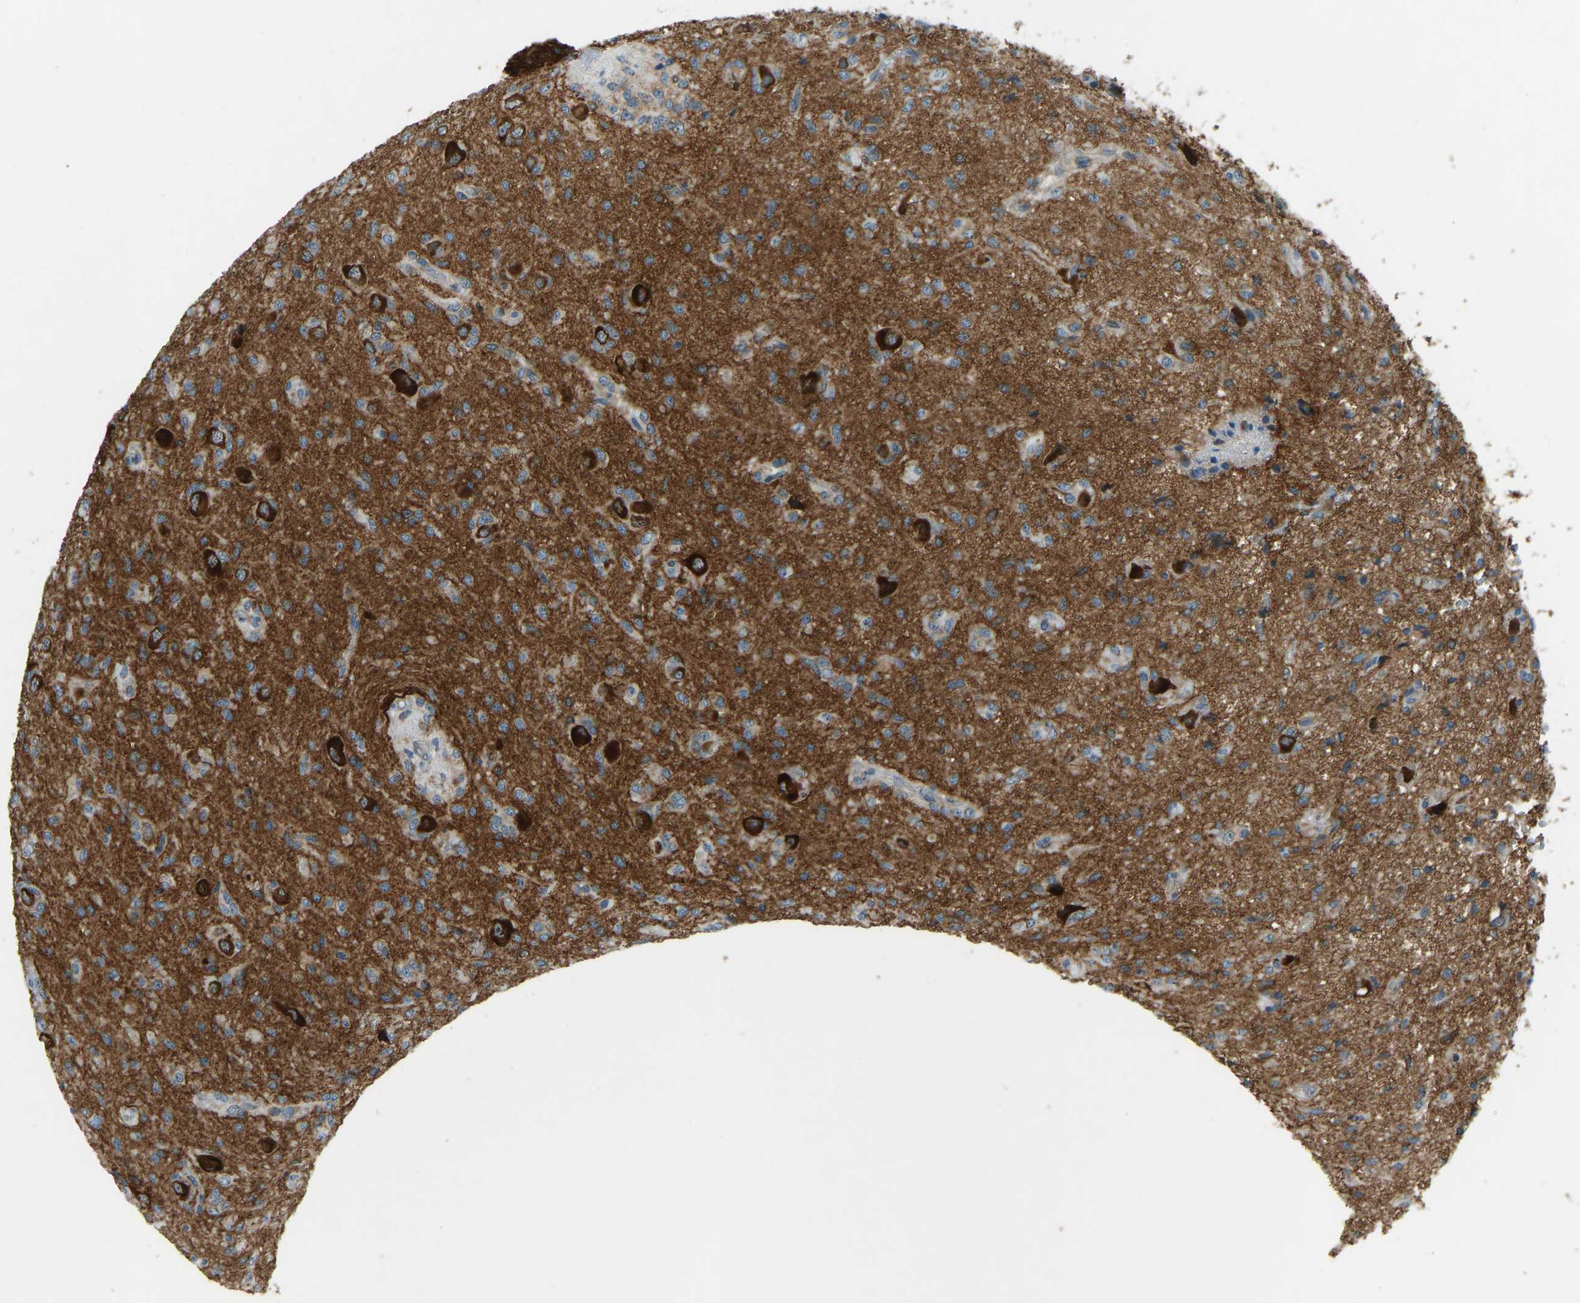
{"staining": {"intensity": "moderate", "quantity": "25%-75%", "location": "cytoplasmic/membranous"}, "tissue": "glioma", "cell_type": "Tumor cells", "image_type": "cancer", "snomed": [{"axis": "morphology", "description": "Glioma, malignant, High grade"}, {"axis": "topography", "description": "Brain"}], "caption": "Moderate cytoplasmic/membranous protein expression is present in about 25%-75% of tumor cells in glioma.", "gene": "STAU2", "patient": {"sex": "female", "age": 59}}